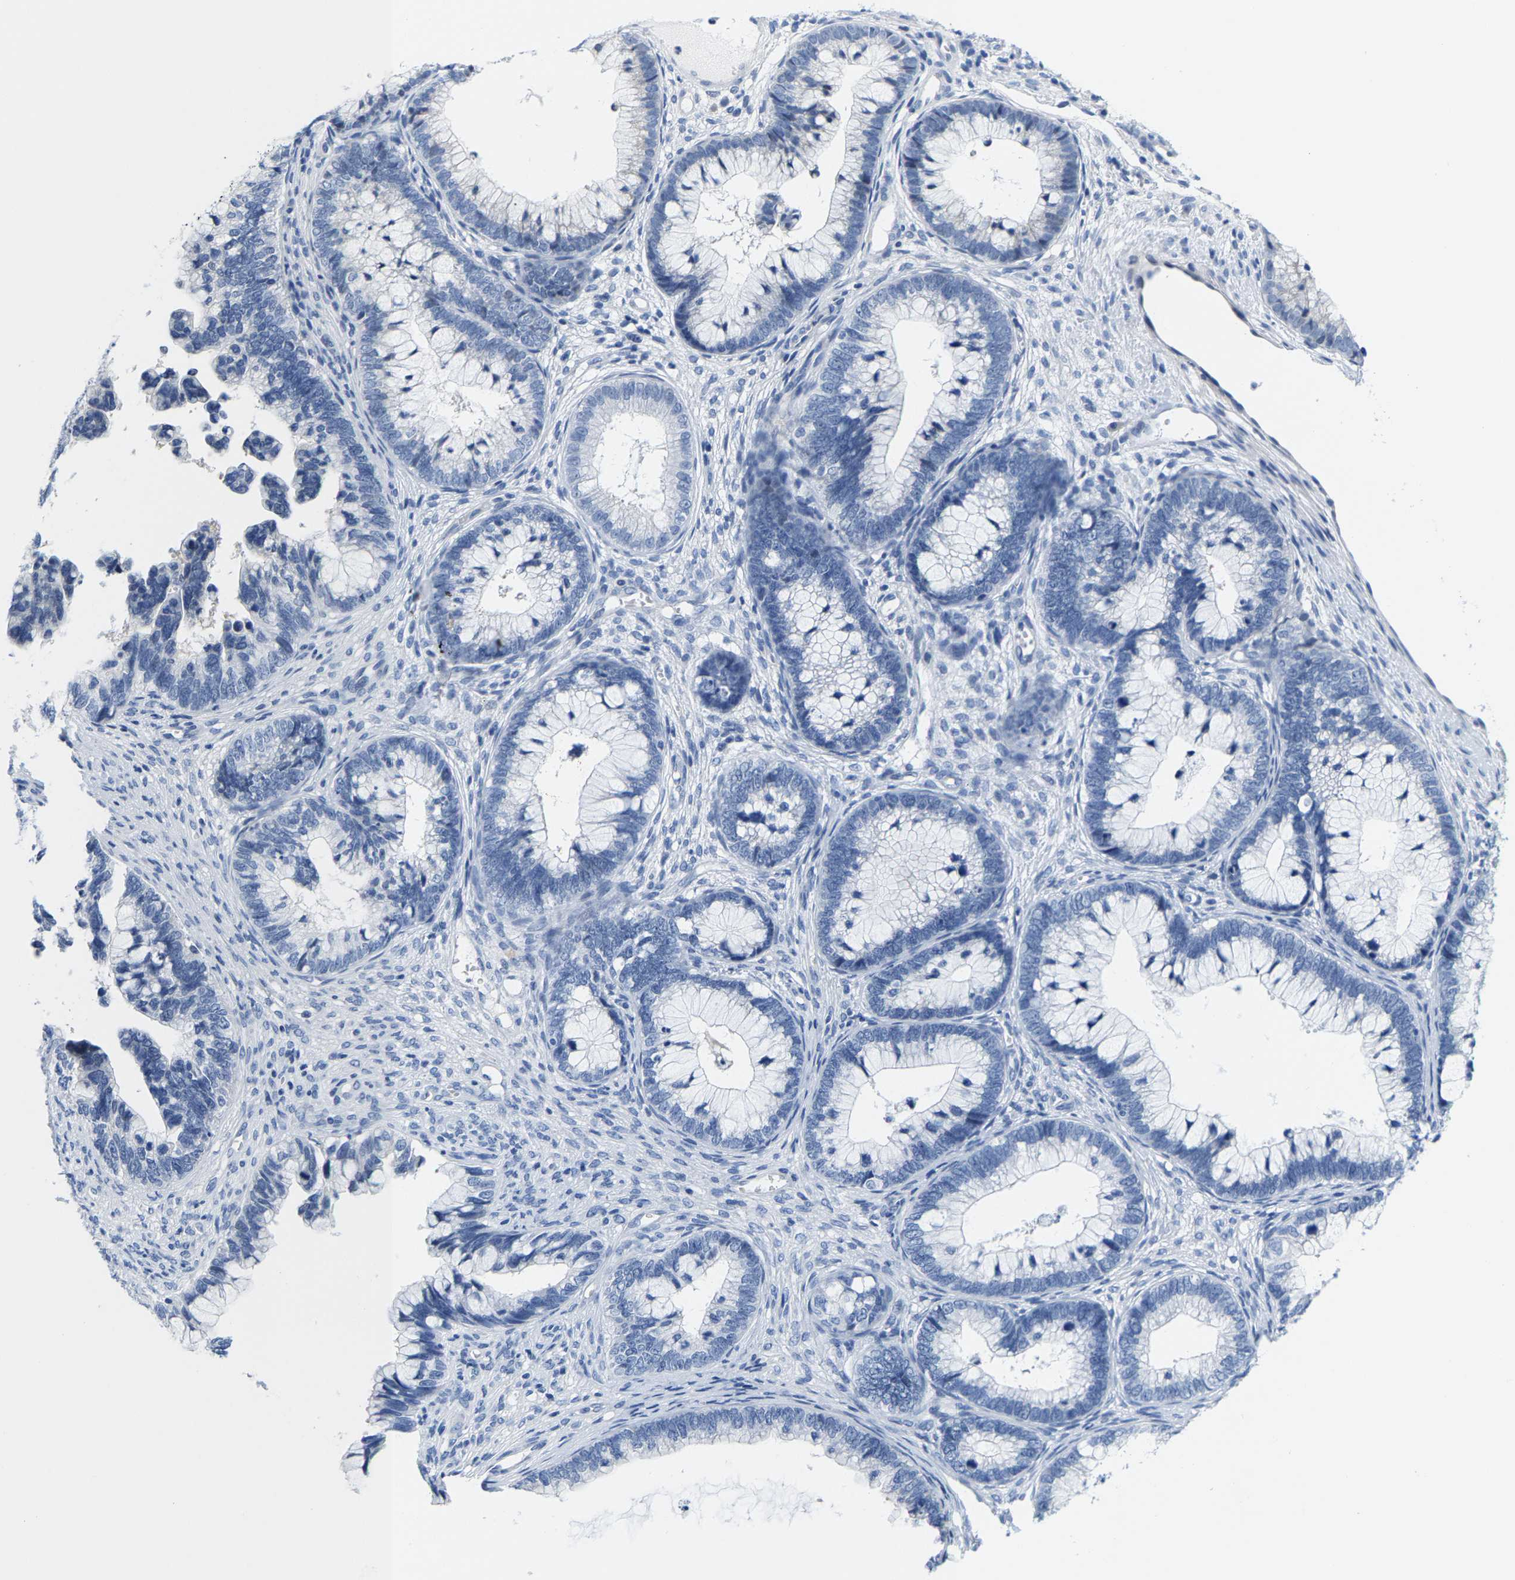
{"staining": {"intensity": "negative", "quantity": "none", "location": "none"}, "tissue": "cervical cancer", "cell_type": "Tumor cells", "image_type": "cancer", "snomed": [{"axis": "morphology", "description": "Adenocarcinoma, NOS"}, {"axis": "topography", "description": "Cervix"}], "caption": "The micrograph reveals no staining of tumor cells in cervical cancer (adenocarcinoma).", "gene": "KLHL1", "patient": {"sex": "female", "age": 44}}